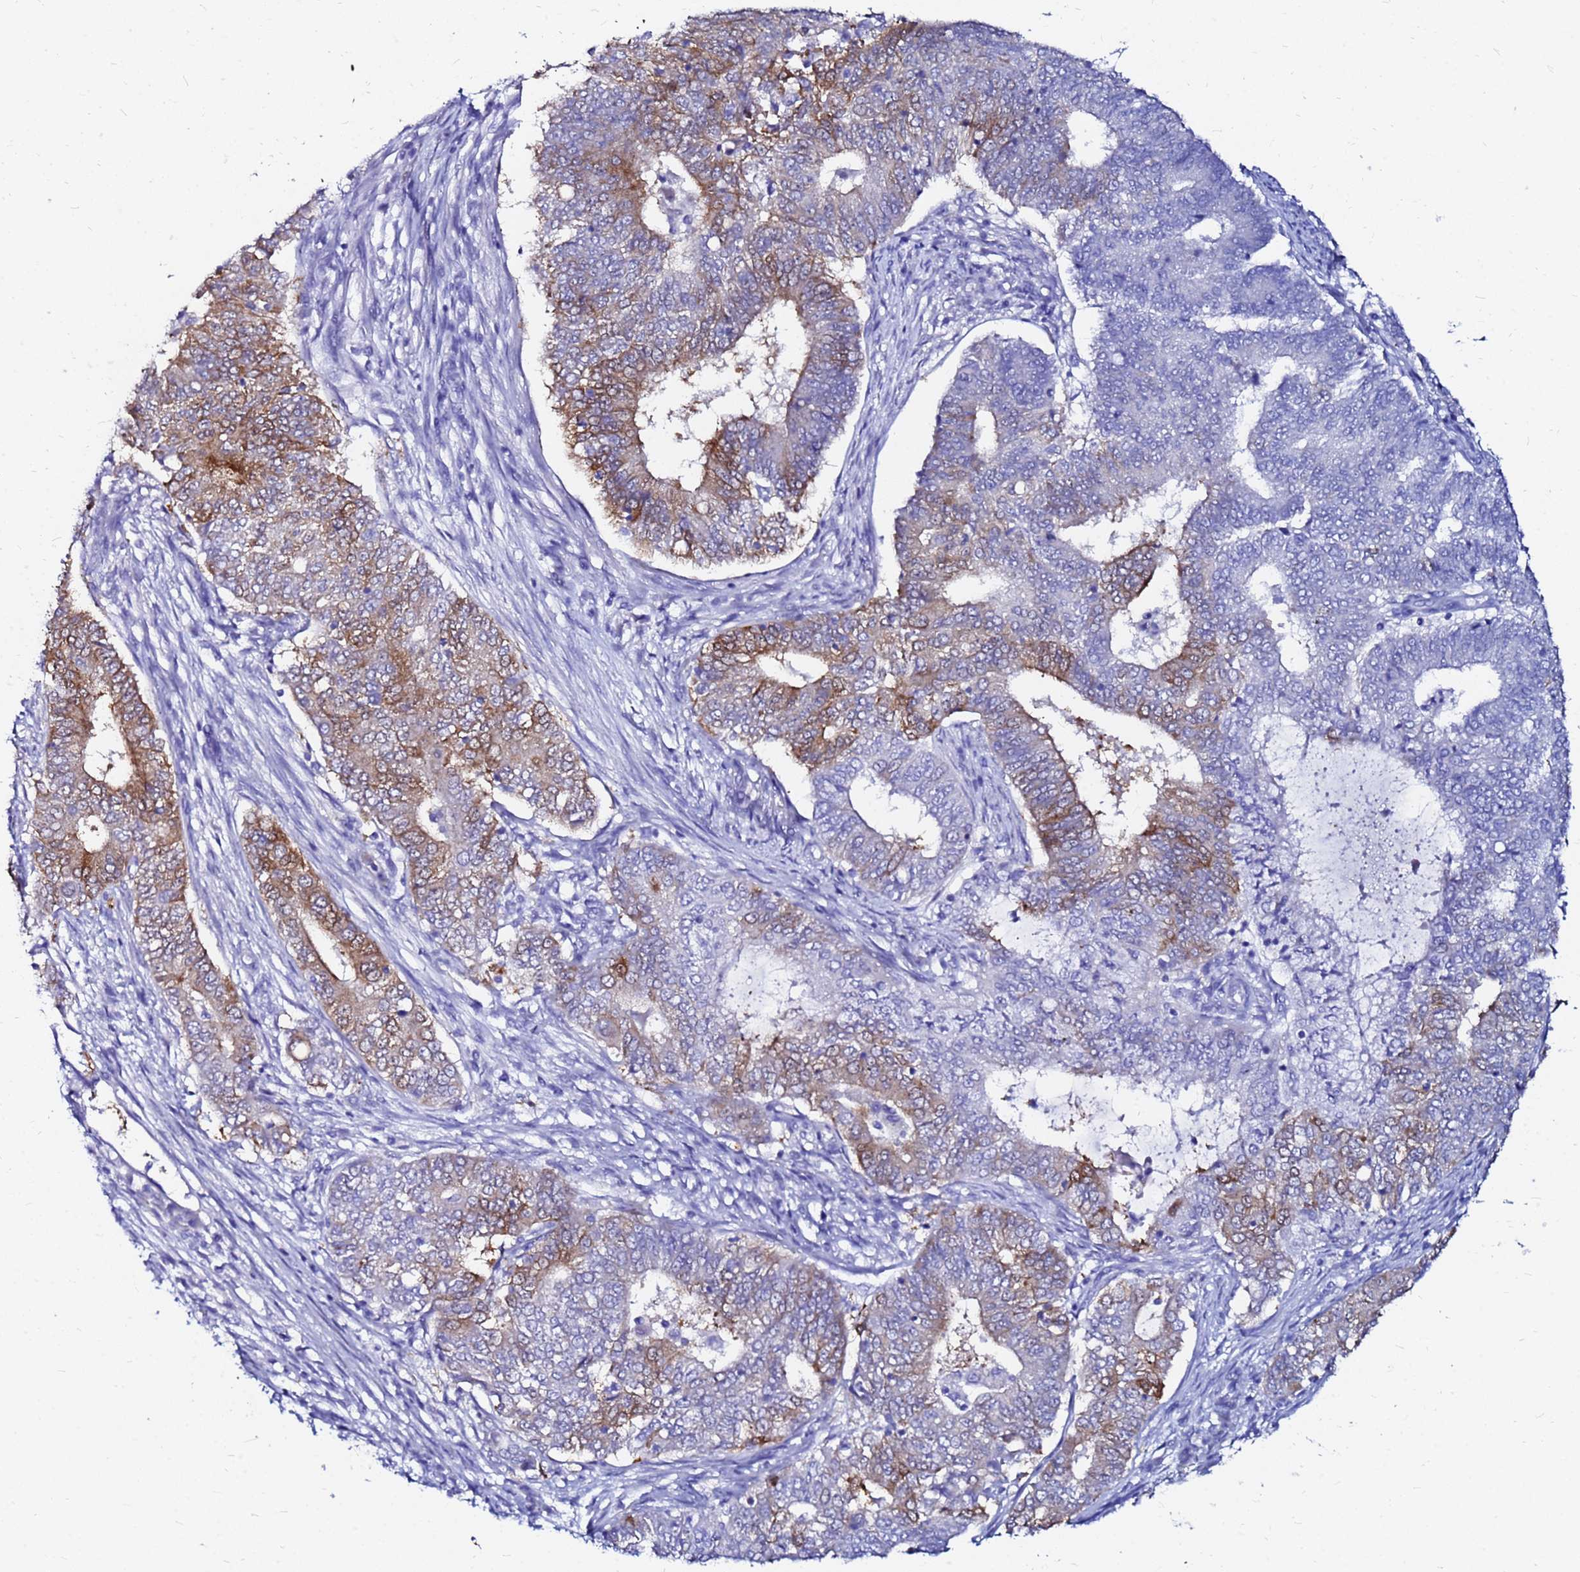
{"staining": {"intensity": "moderate", "quantity": "25%-75%", "location": "cytoplasmic/membranous"}, "tissue": "endometrial cancer", "cell_type": "Tumor cells", "image_type": "cancer", "snomed": [{"axis": "morphology", "description": "Adenocarcinoma, NOS"}, {"axis": "topography", "description": "Endometrium"}], "caption": "A medium amount of moderate cytoplasmic/membranous expression is appreciated in approximately 25%-75% of tumor cells in endometrial cancer (adenocarcinoma) tissue.", "gene": "PPP1R14C", "patient": {"sex": "female", "age": 62}}